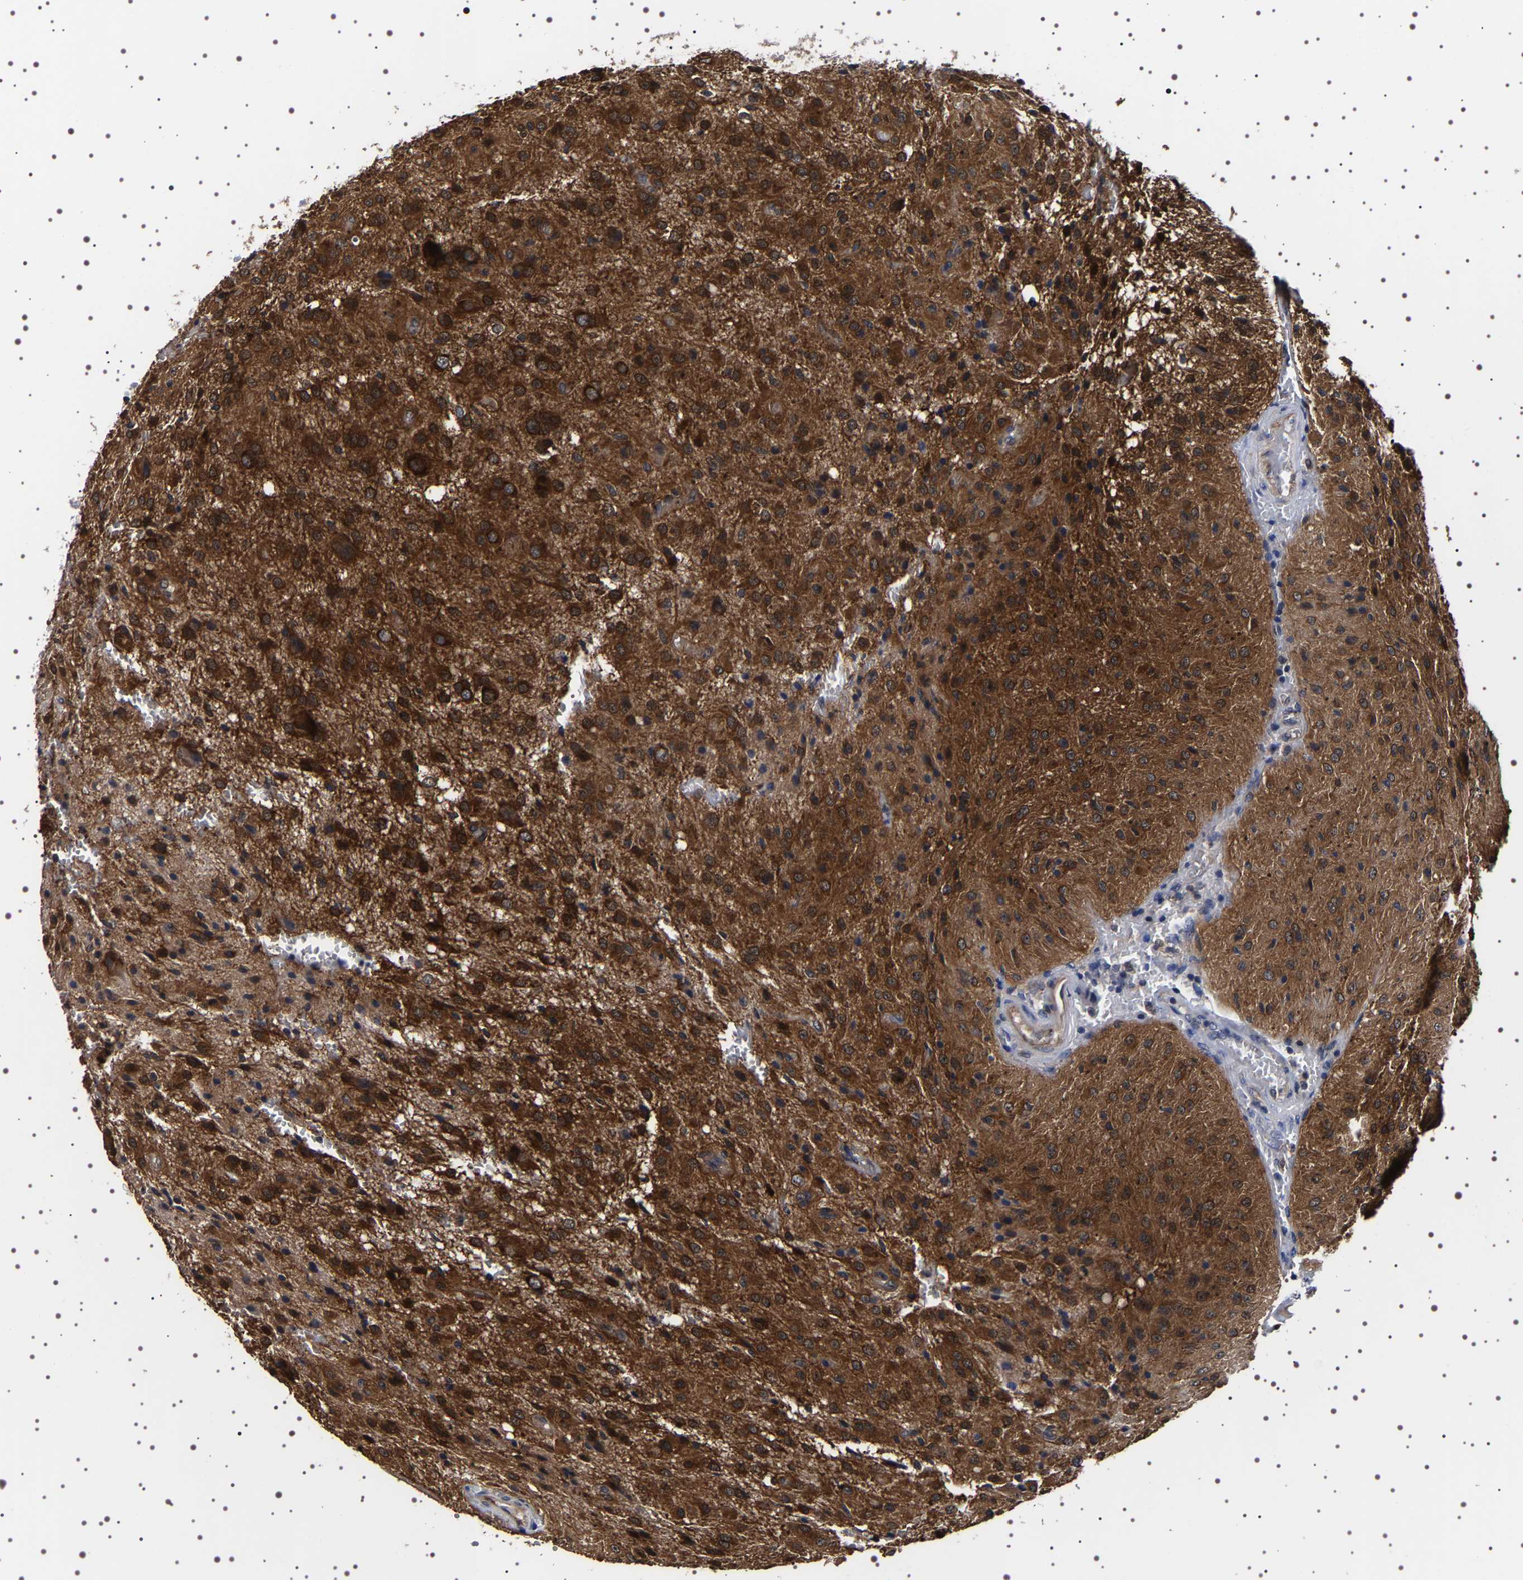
{"staining": {"intensity": "strong", "quantity": ">75%", "location": "cytoplasmic/membranous"}, "tissue": "glioma", "cell_type": "Tumor cells", "image_type": "cancer", "snomed": [{"axis": "morphology", "description": "Glioma, malignant, High grade"}, {"axis": "topography", "description": "Brain"}], "caption": "There is high levels of strong cytoplasmic/membranous expression in tumor cells of high-grade glioma (malignant), as demonstrated by immunohistochemical staining (brown color).", "gene": "DARS1", "patient": {"sex": "female", "age": 59}}